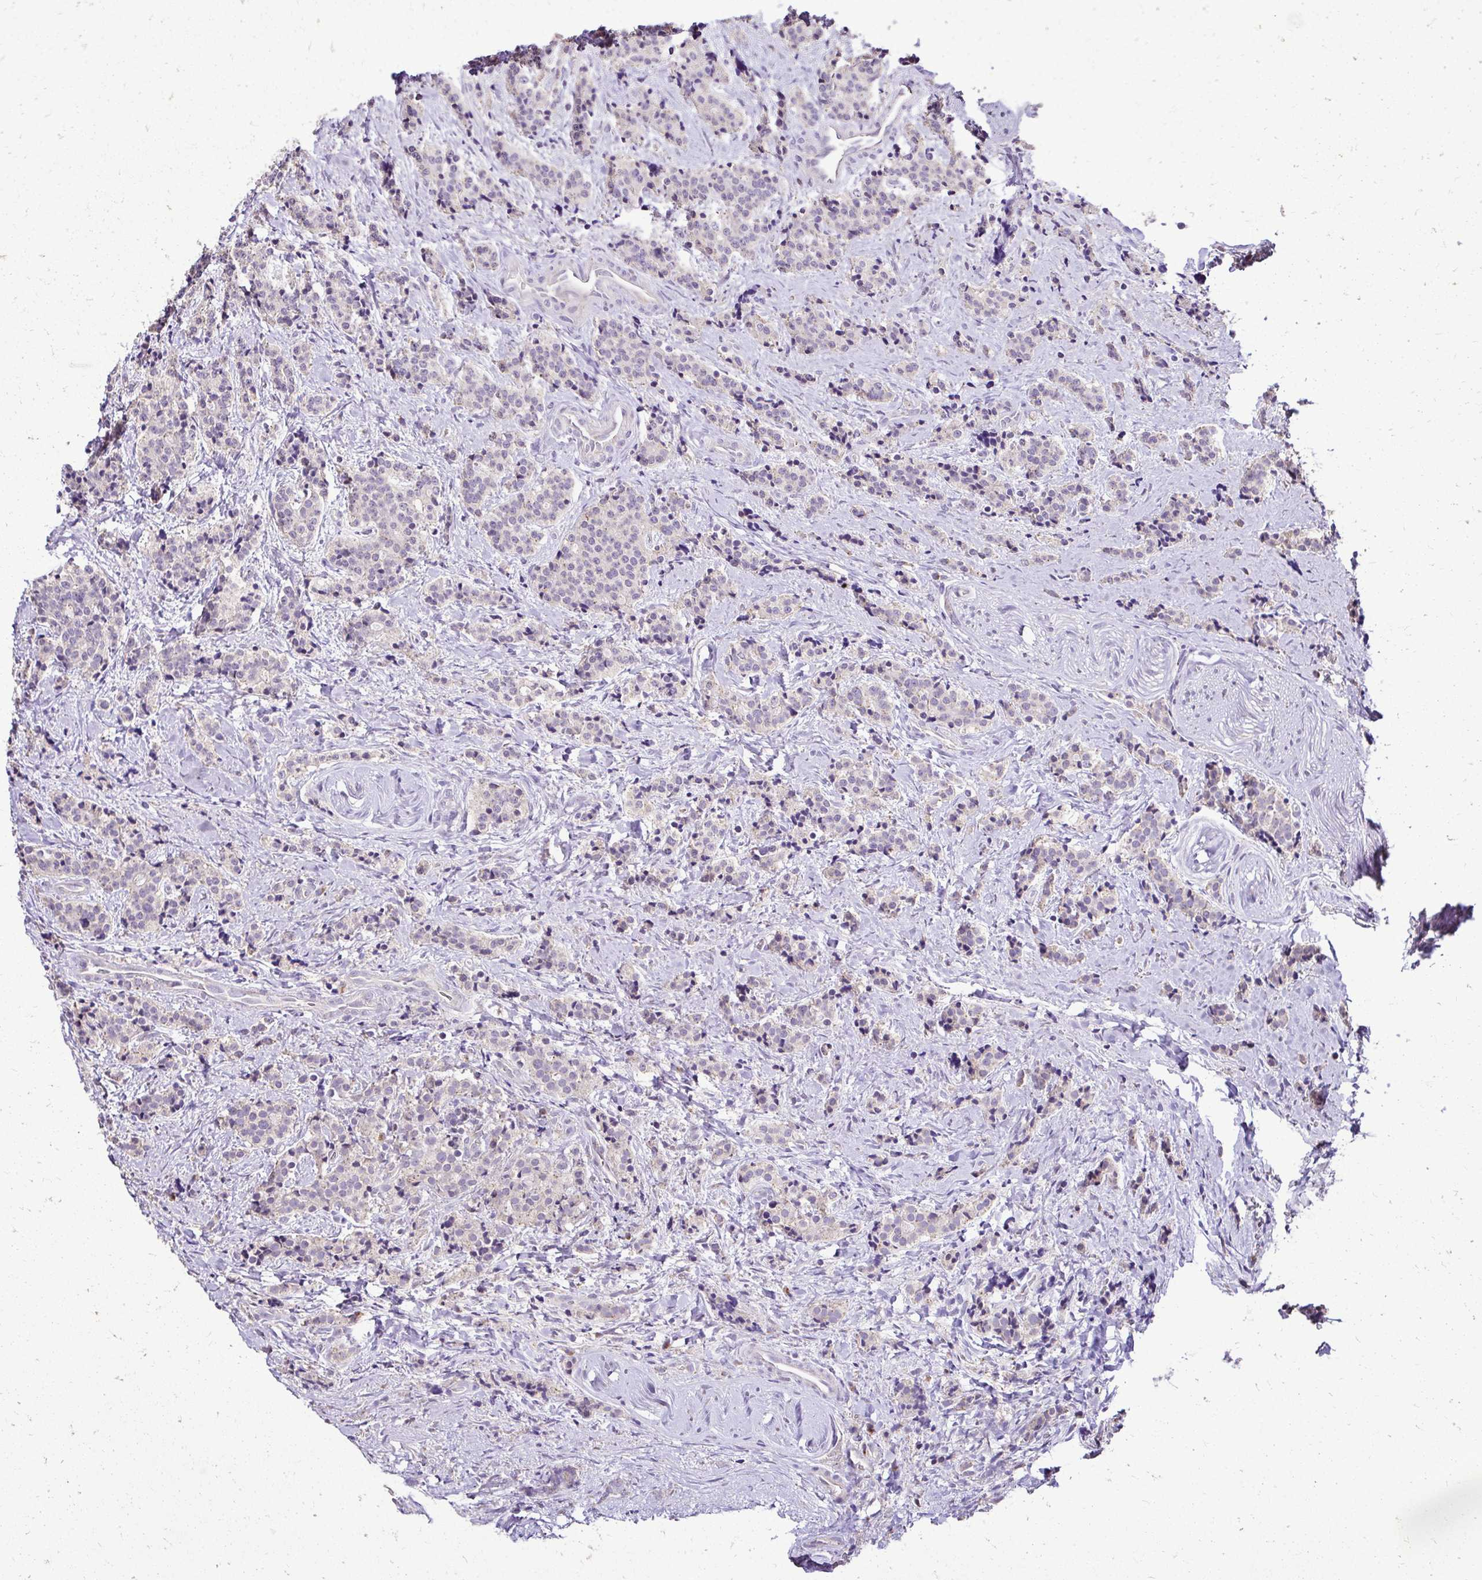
{"staining": {"intensity": "negative", "quantity": "none", "location": "none"}, "tissue": "carcinoid", "cell_type": "Tumor cells", "image_type": "cancer", "snomed": [{"axis": "morphology", "description": "Carcinoid, malignant, NOS"}, {"axis": "topography", "description": "Small intestine"}], "caption": "DAB (3,3'-diaminobenzidine) immunohistochemical staining of malignant carcinoid displays no significant positivity in tumor cells.", "gene": "KIAA1210", "patient": {"sex": "female", "age": 73}}